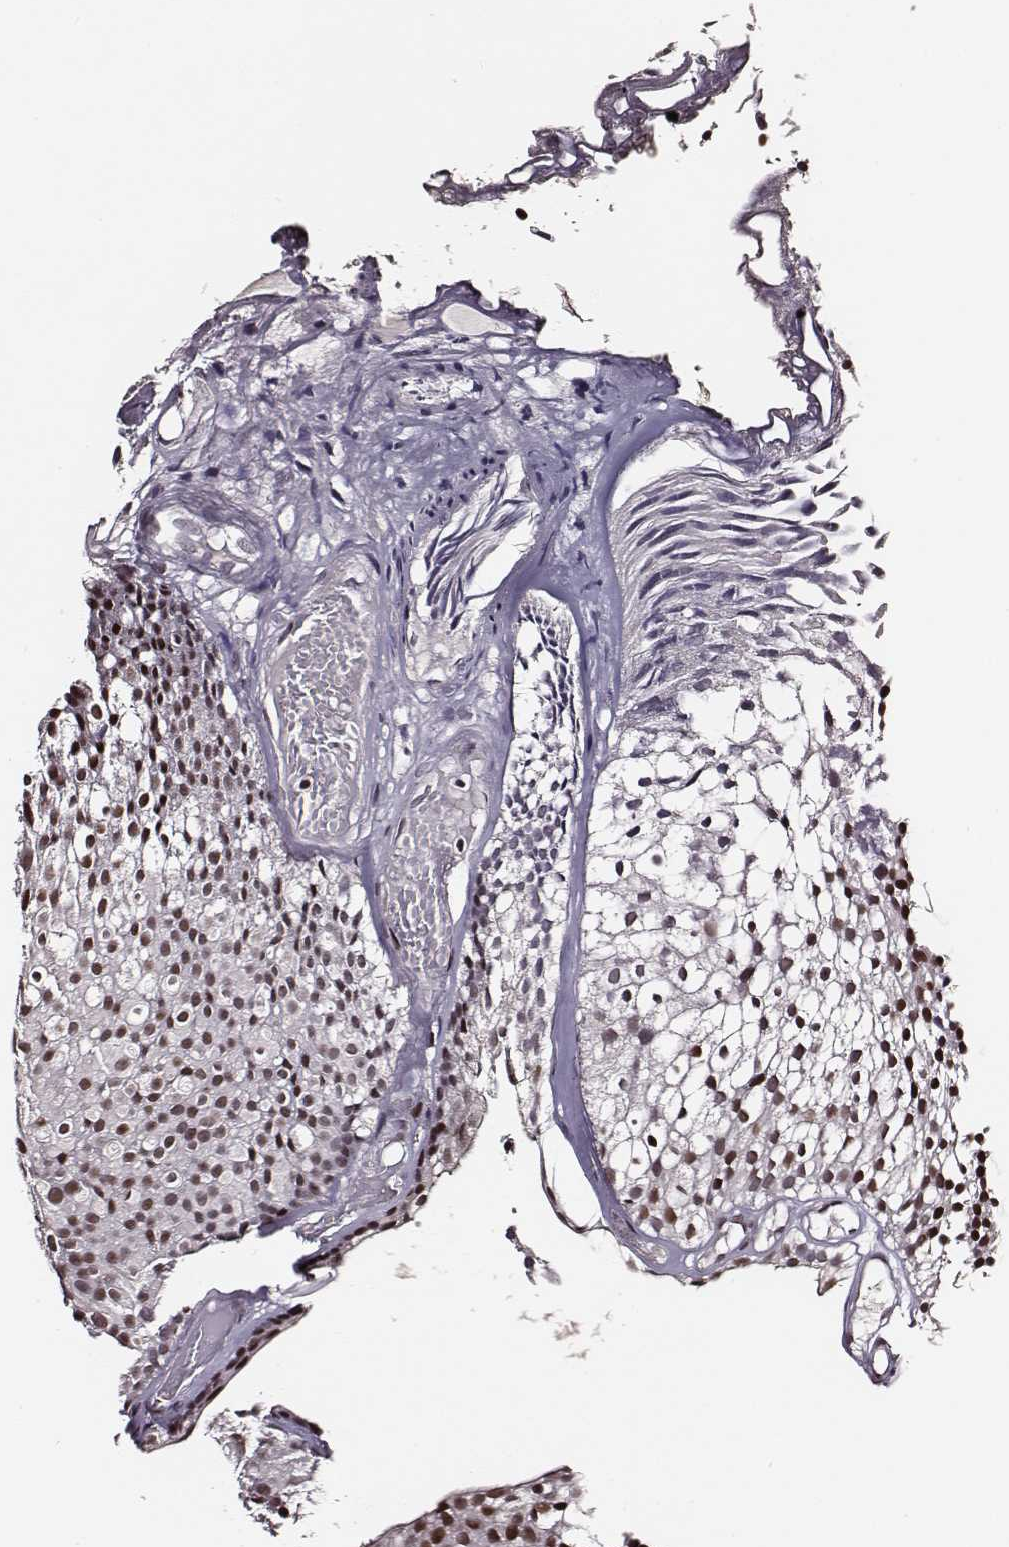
{"staining": {"intensity": "moderate", "quantity": ">75%", "location": "nuclear"}, "tissue": "urothelial cancer", "cell_type": "Tumor cells", "image_type": "cancer", "snomed": [{"axis": "morphology", "description": "Urothelial carcinoma, Low grade"}, {"axis": "topography", "description": "Urinary bladder"}], "caption": "The photomicrograph exhibits a brown stain indicating the presence of a protein in the nuclear of tumor cells in urothelial cancer. (Brightfield microscopy of DAB IHC at high magnification).", "gene": "PPARA", "patient": {"sex": "male", "age": 63}}